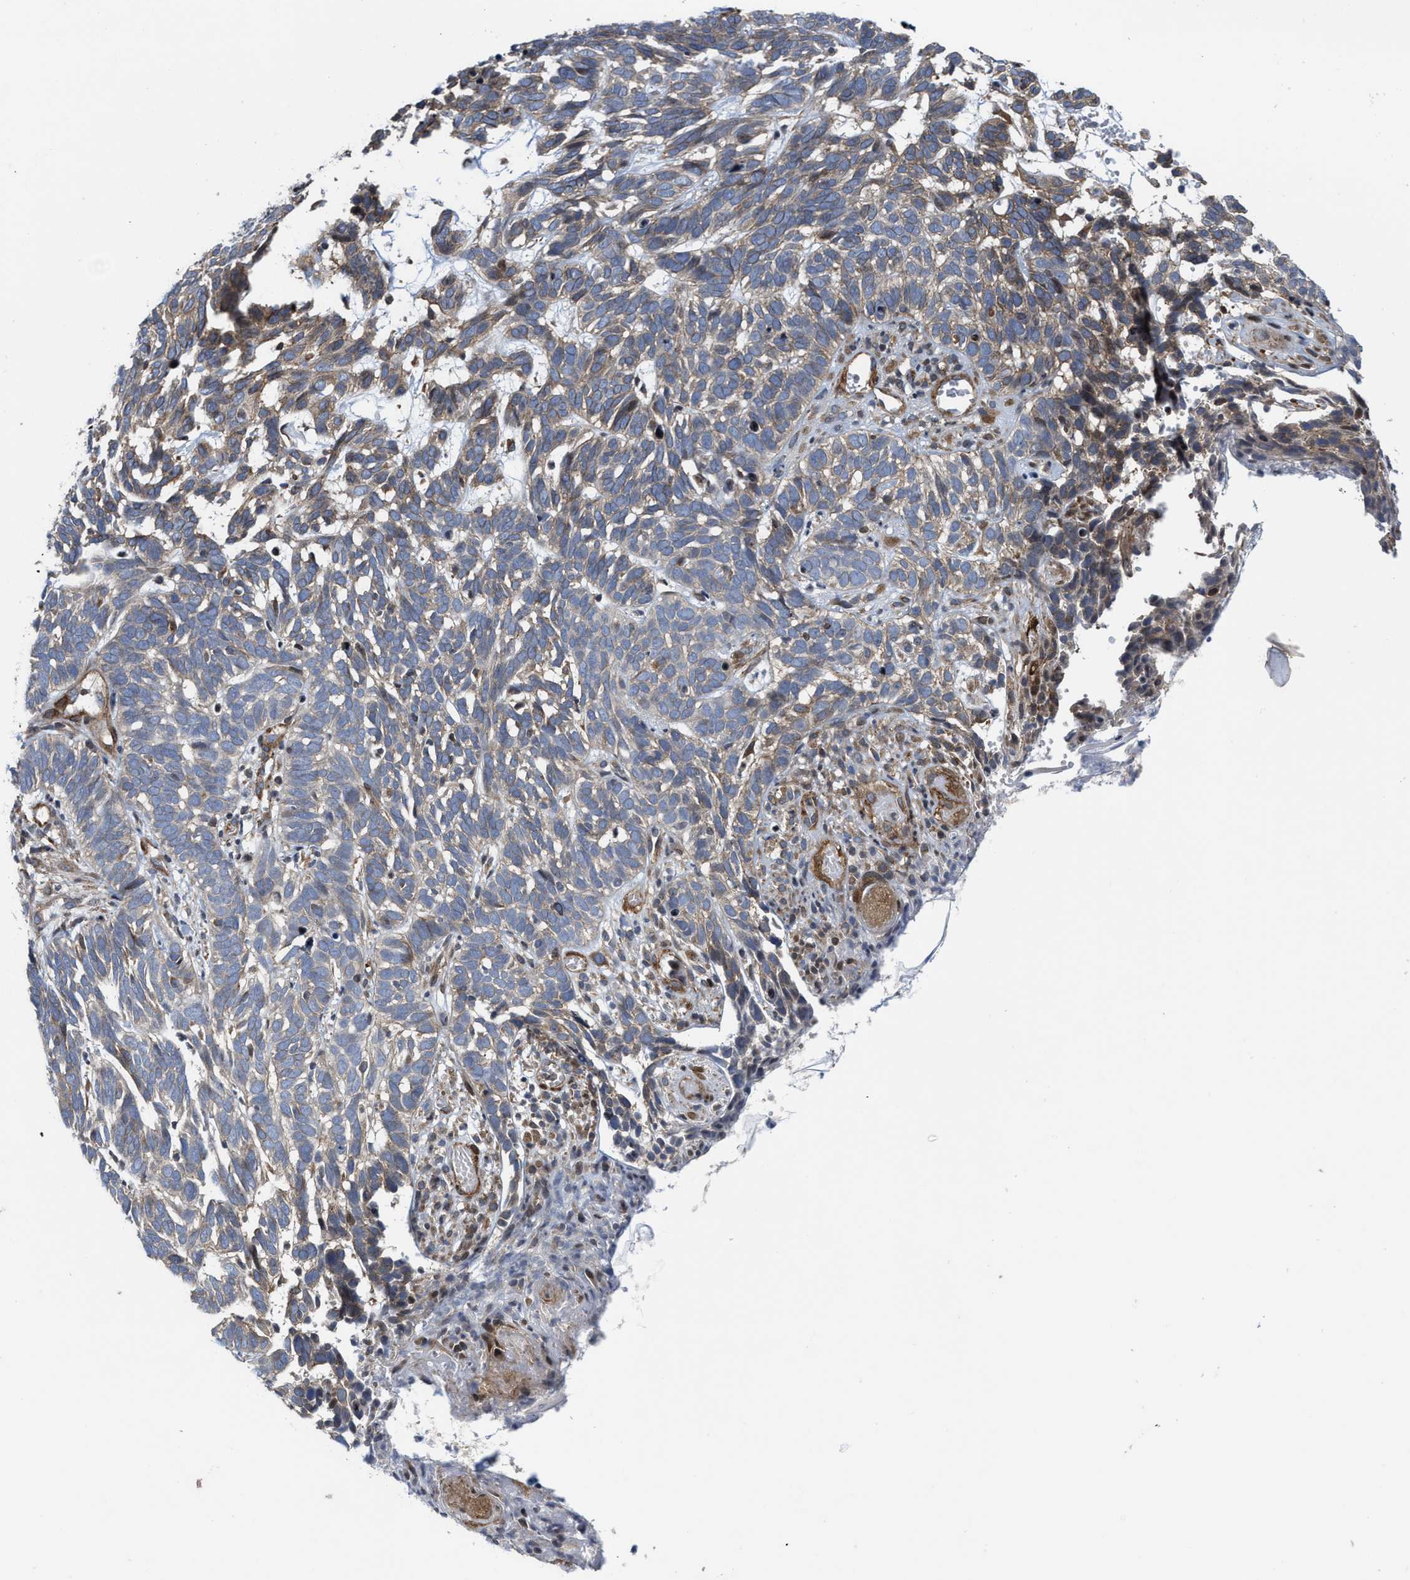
{"staining": {"intensity": "weak", "quantity": "<25%", "location": "cytoplasmic/membranous"}, "tissue": "skin cancer", "cell_type": "Tumor cells", "image_type": "cancer", "snomed": [{"axis": "morphology", "description": "Basal cell carcinoma"}, {"axis": "topography", "description": "Skin"}], "caption": "DAB (3,3'-diaminobenzidine) immunohistochemical staining of human skin basal cell carcinoma demonstrates no significant positivity in tumor cells. (Stains: DAB (3,3'-diaminobenzidine) IHC with hematoxylin counter stain, Microscopy: brightfield microscopy at high magnification).", "gene": "TGFB1I1", "patient": {"sex": "male", "age": 87}}